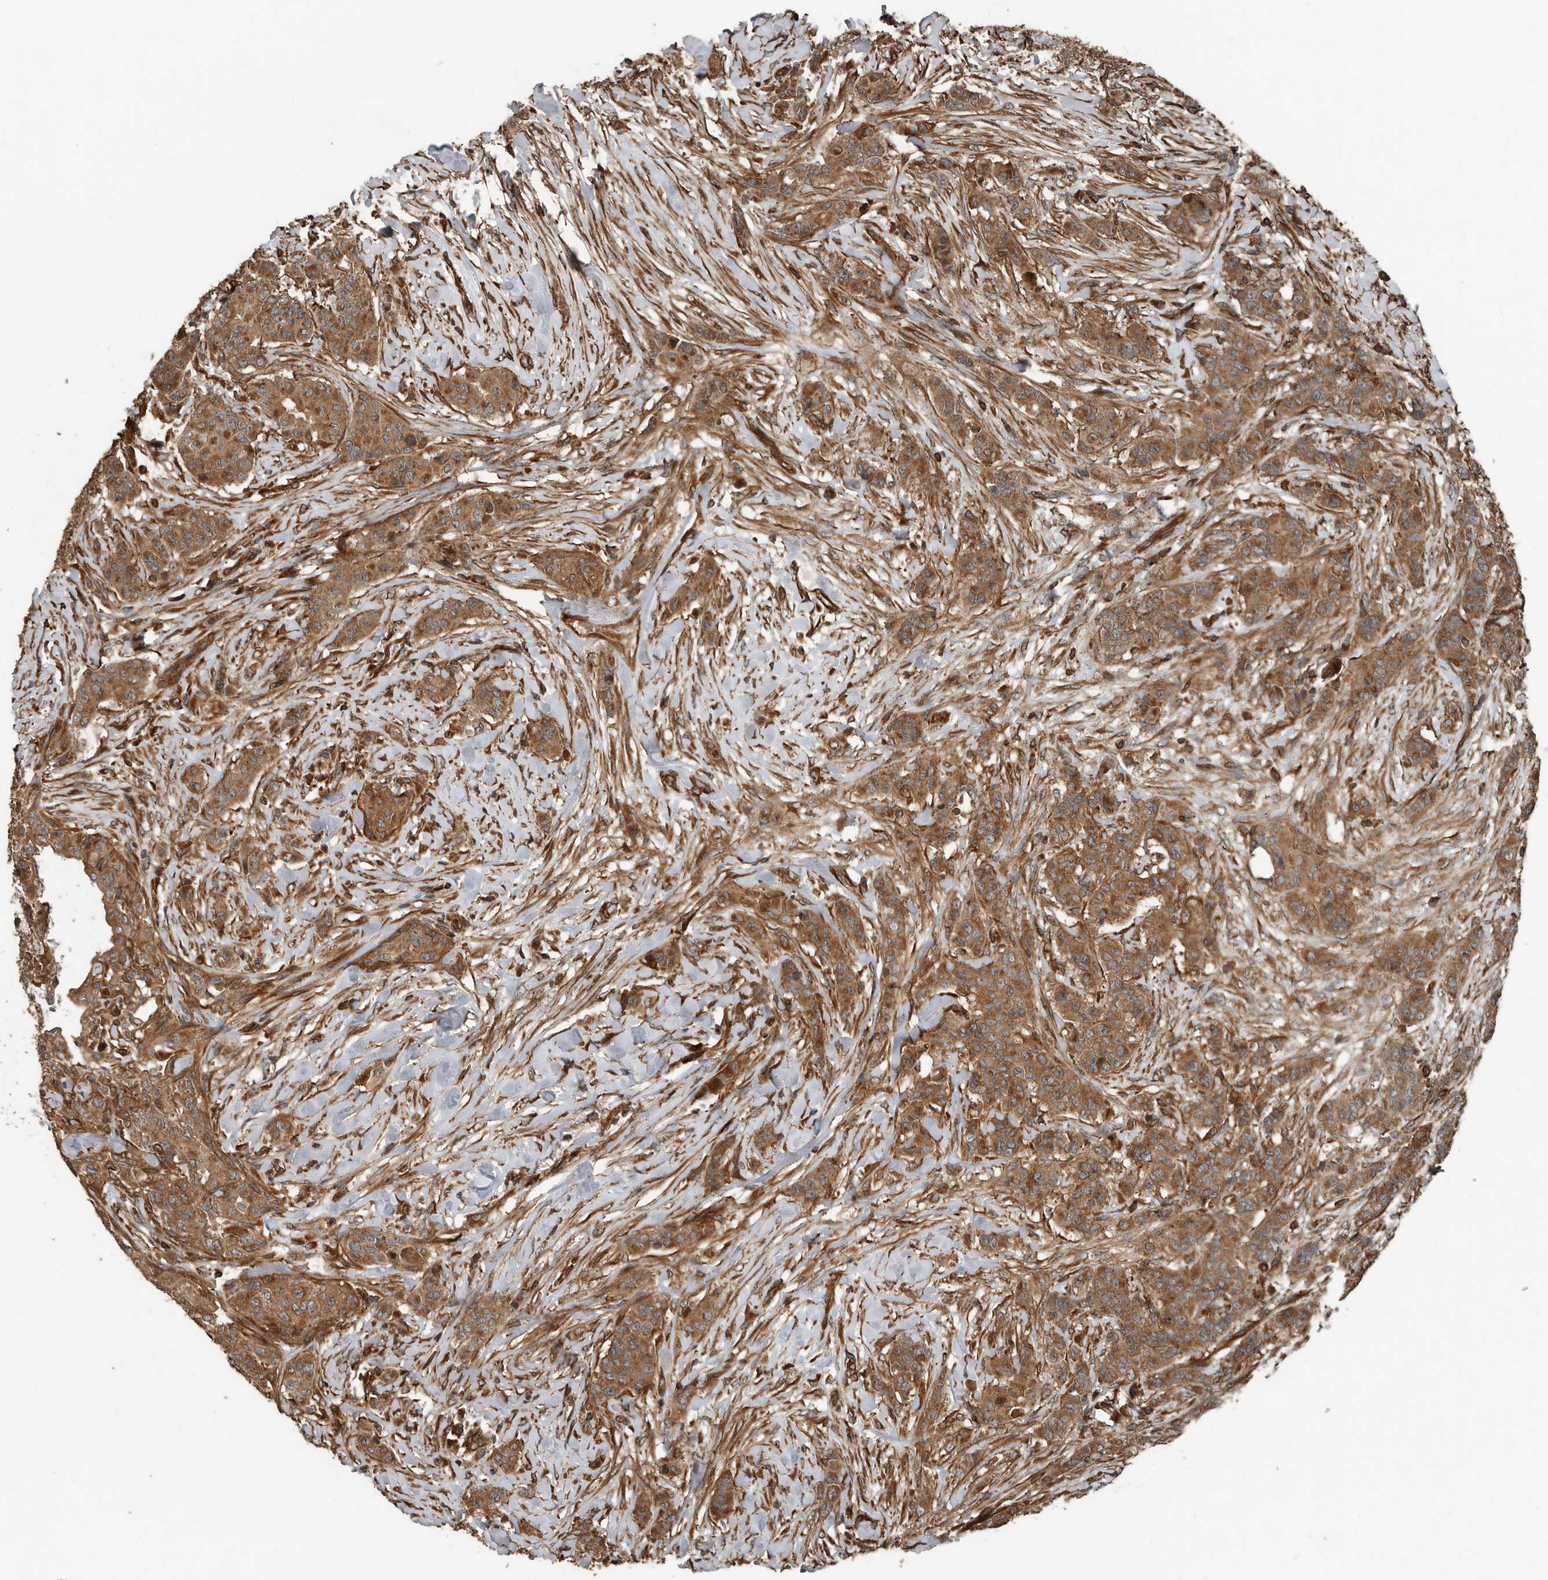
{"staining": {"intensity": "moderate", "quantity": ">75%", "location": "cytoplasmic/membranous"}, "tissue": "breast cancer", "cell_type": "Tumor cells", "image_type": "cancer", "snomed": [{"axis": "morphology", "description": "Duct carcinoma"}, {"axis": "topography", "description": "Breast"}], "caption": "Moderate cytoplasmic/membranous expression is present in about >75% of tumor cells in intraductal carcinoma (breast).", "gene": "YOD1", "patient": {"sex": "female", "age": 40}}